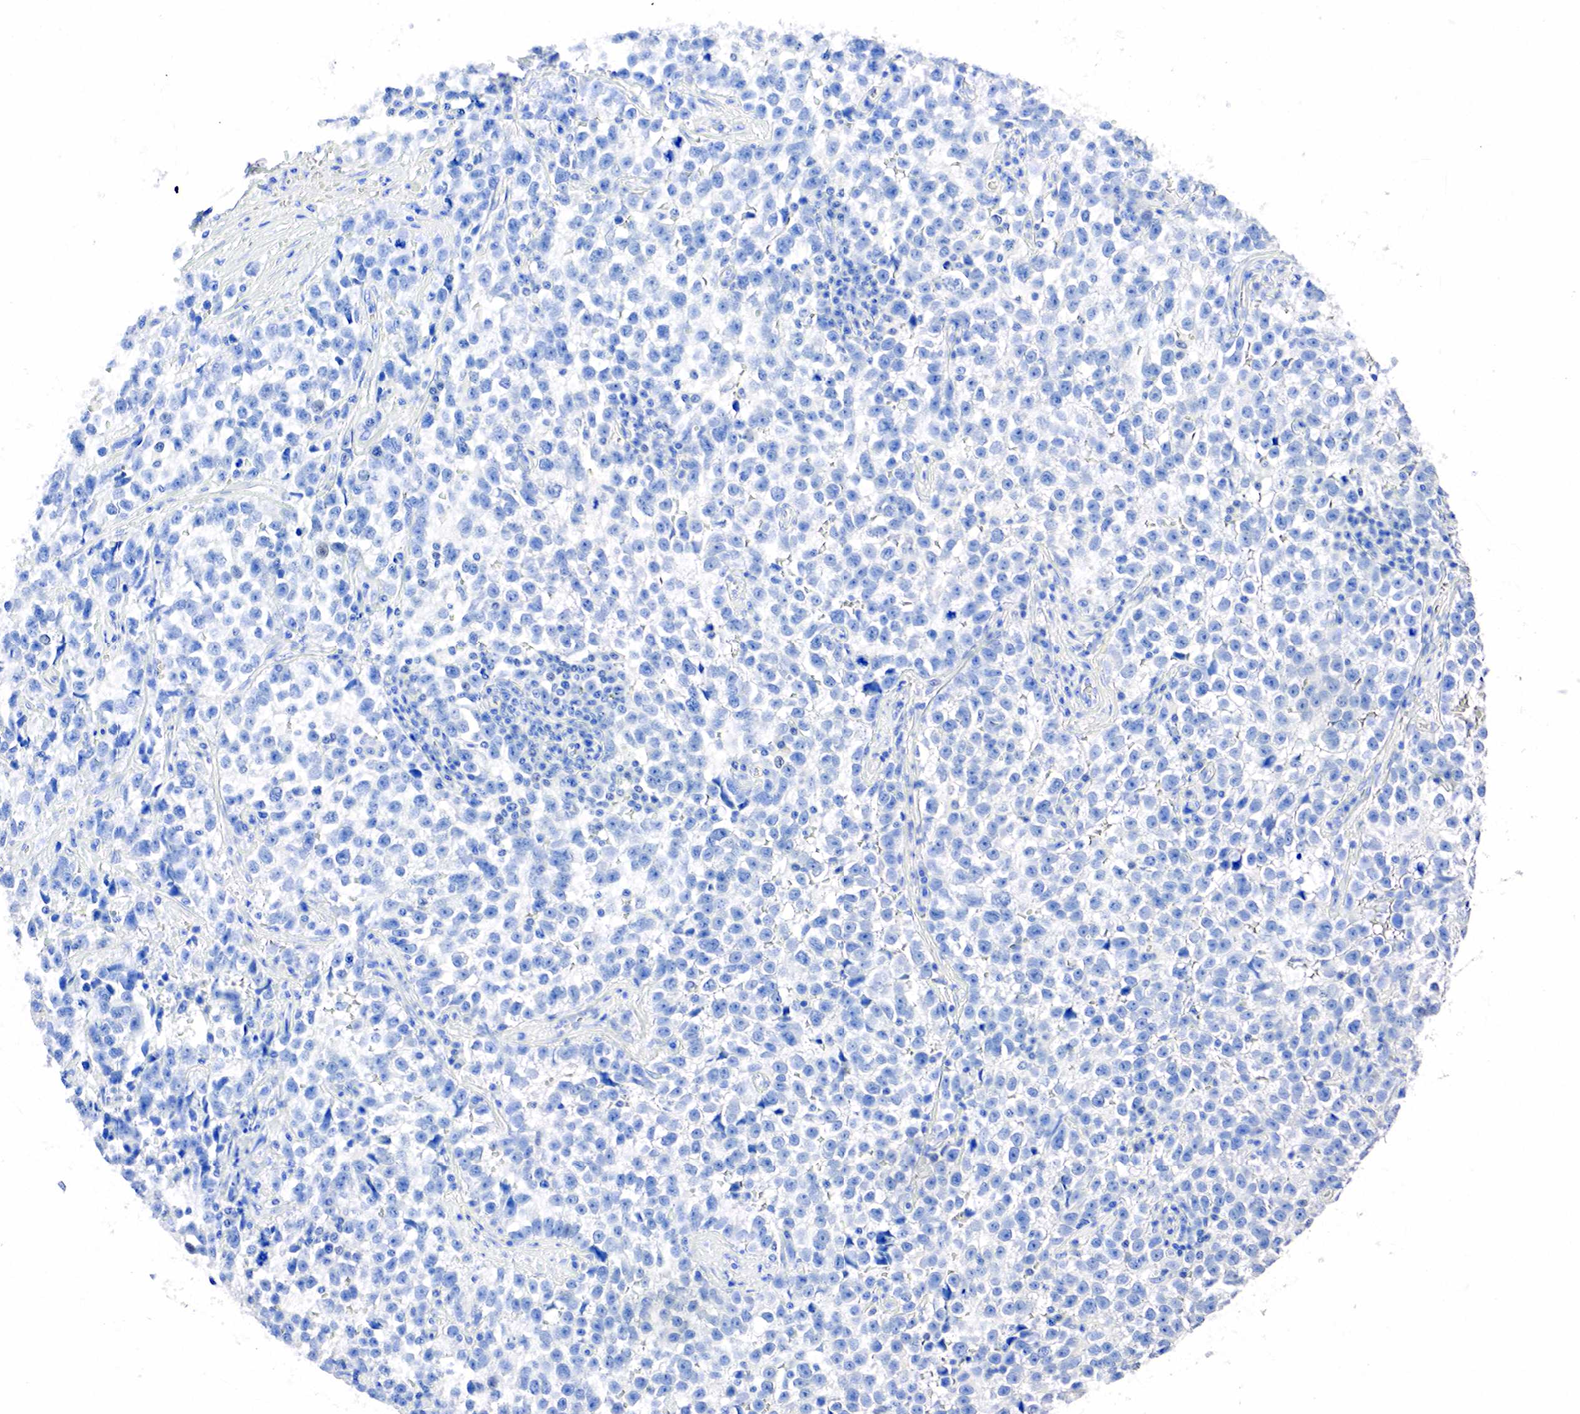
{"staining": {"intensity": "negative", "quantity": "none", "location": "none"}, "tissue": "testis cancer", "cell_type": "Tumor cells", "image_type": "cancer", "snomed": [{"axis": "morphology", "description": "Seminoma, NOS"}, {"axis": "topography", "description": "Testis"}], "caption": "A micrograph of testis seminoma stained for a protein reveals no brown staining in tumor cells. The staining is performed using DAB (3,3'-diaminobenzidine) brown chromogen with nuclei counter-stained in using hematoxylin.", "gene": "SST", "patient": {"sex": "male", "age": 38}}